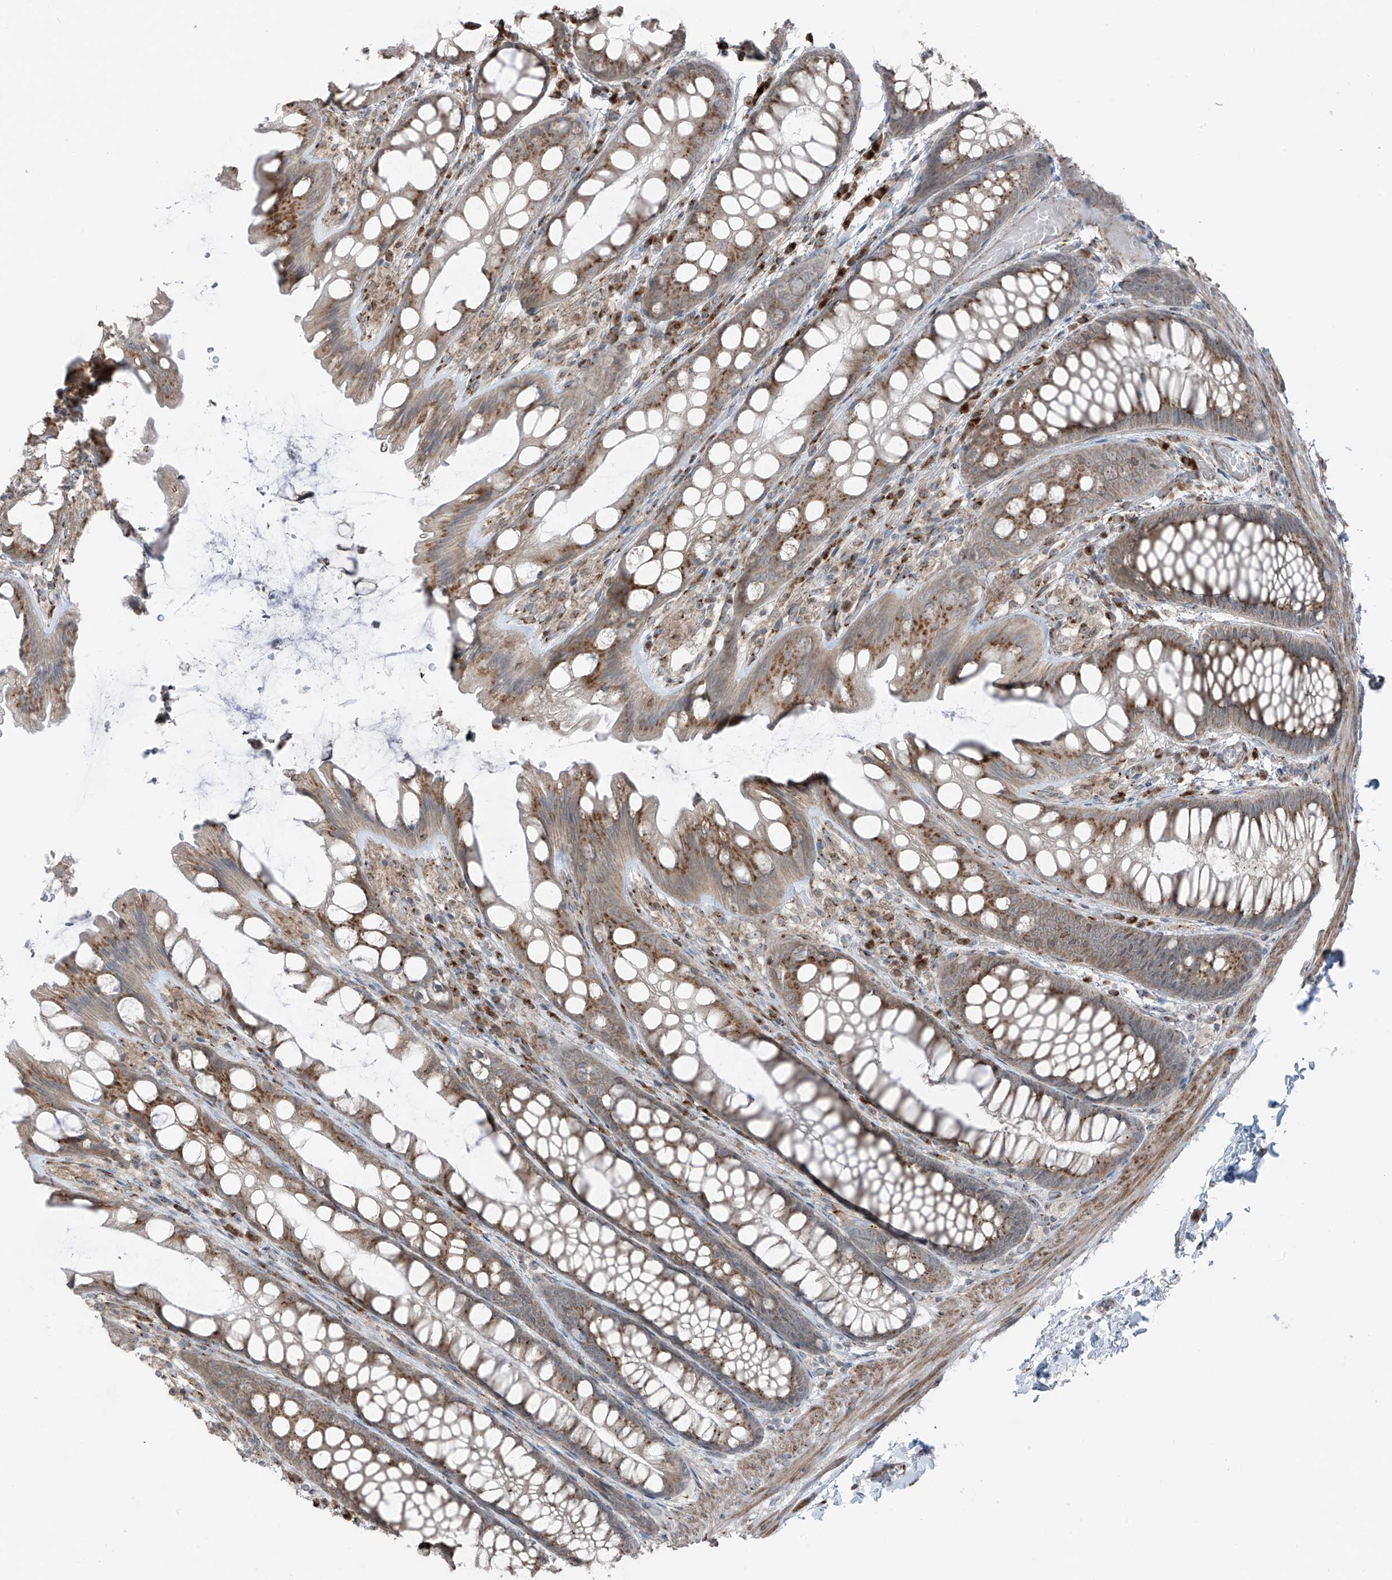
{"staining": {"intensity": "weak", "quantity": "25%-75%", "location": "cytoplasmic/membranous"}, "tissue": "colon", "cell_type": "Endothelial cells", "image_type": "normal", "snomed": [{"axis": "morphology", "description": "Normal tissue, NOS"}, {"axis": "topography", "description": "Colon"}], "caption": "A high-resolution image shows immunohistochemistry staining of unremarkable colon, which reveals weak cytoplasmic/membranous staining in about 25%-75% of endothelial cells.", "gene": "ERLEC1", "patient": {"sex": "male", "age": 47}}